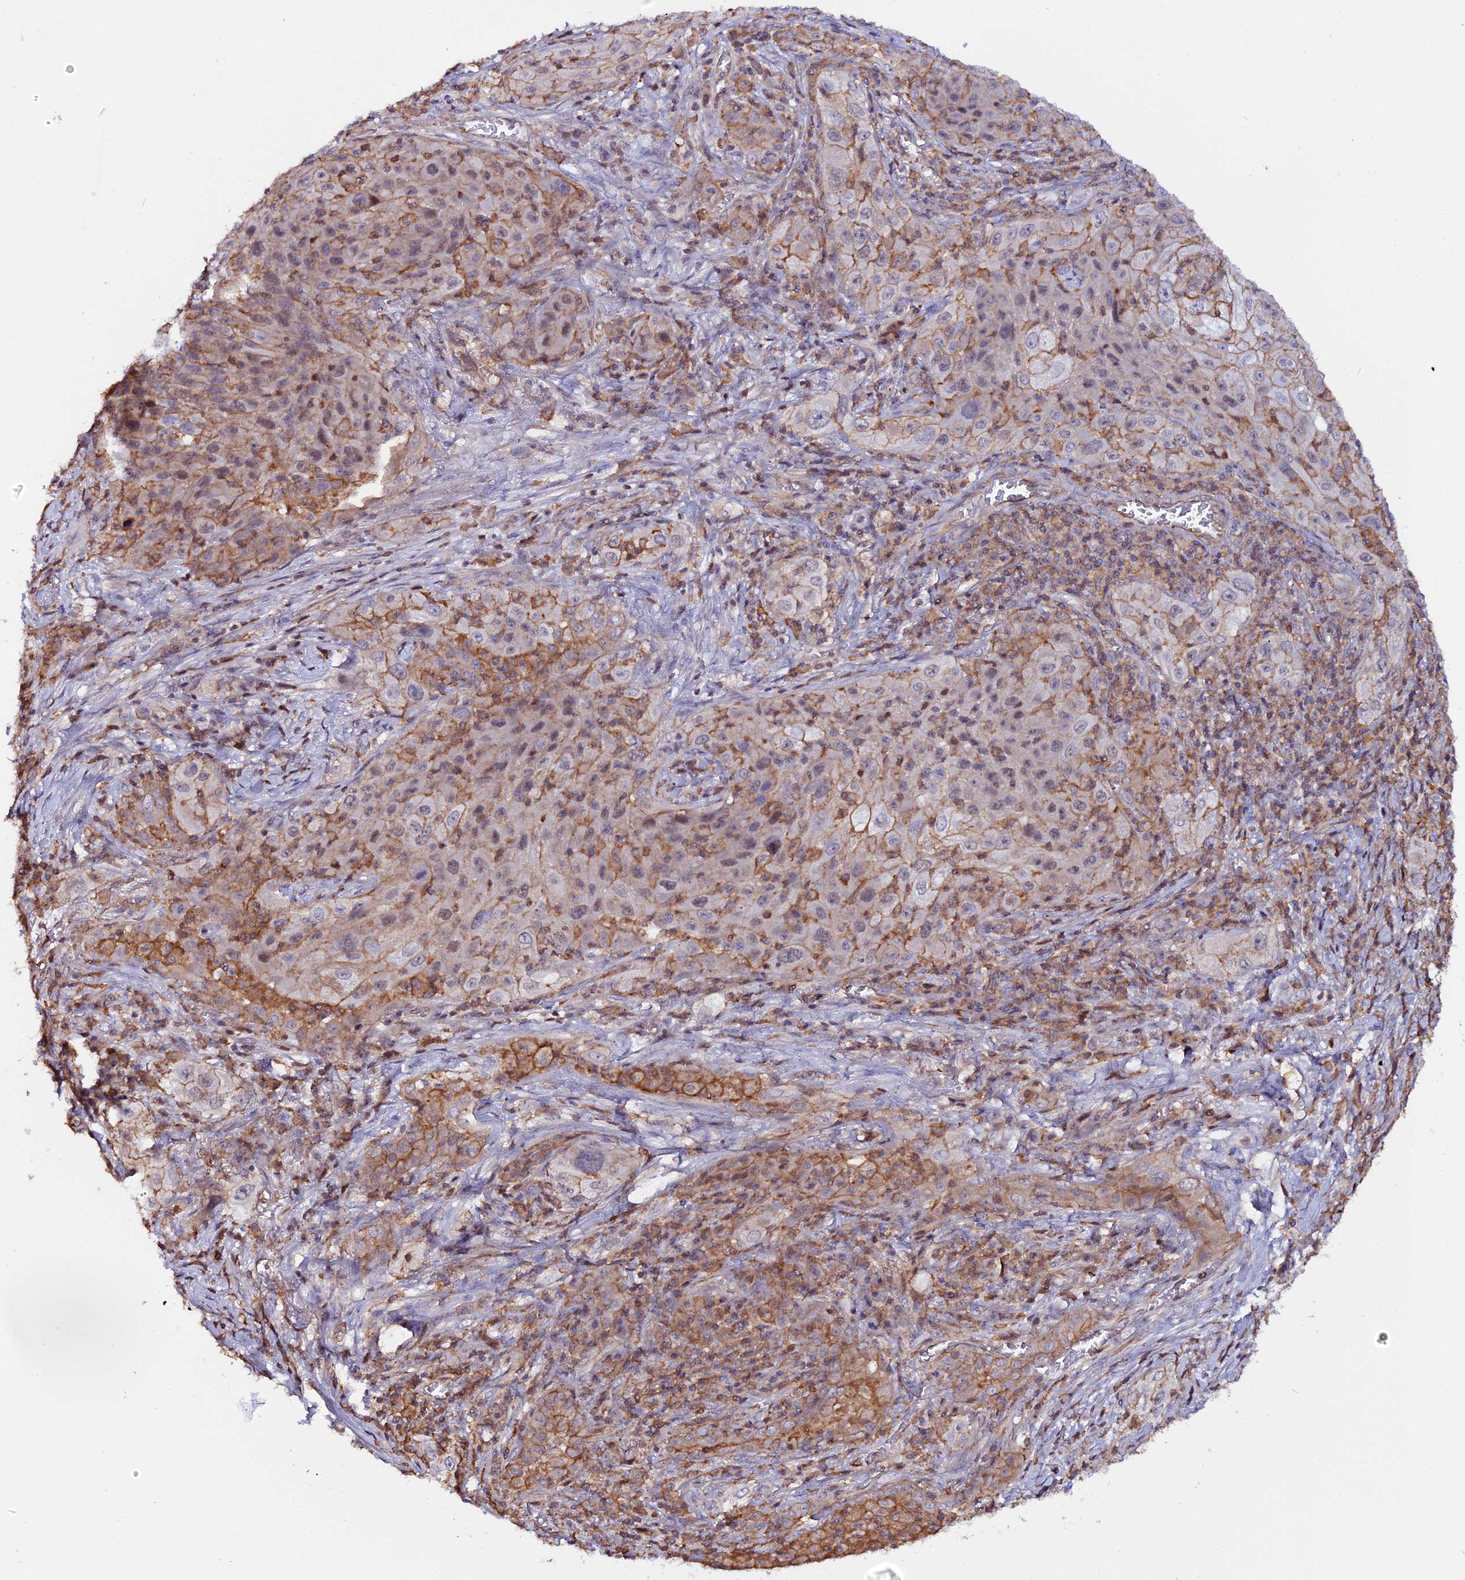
{"staining": {"intensity": "moderate", "quantity": "25%-75%", "location": "cytoplasmic/membranous"}, "tissue": "lung cancer", "cell_type": "Tumor cells", "image_type": "cancer", "snomed": [{"axis": "morphology", "description": "Squamous cell carcinoma, NOS"}, {"axis": "topography", "description": "Lung"}], "caption": "A micrograph of human squamous cell carcinoma (lung) stained for a protein demonstrates moderate cytoplasmic/membranous brown staining in tumor cells.", "gene": "USP17L15", "patient": {"sex": "female", "age": 69}}